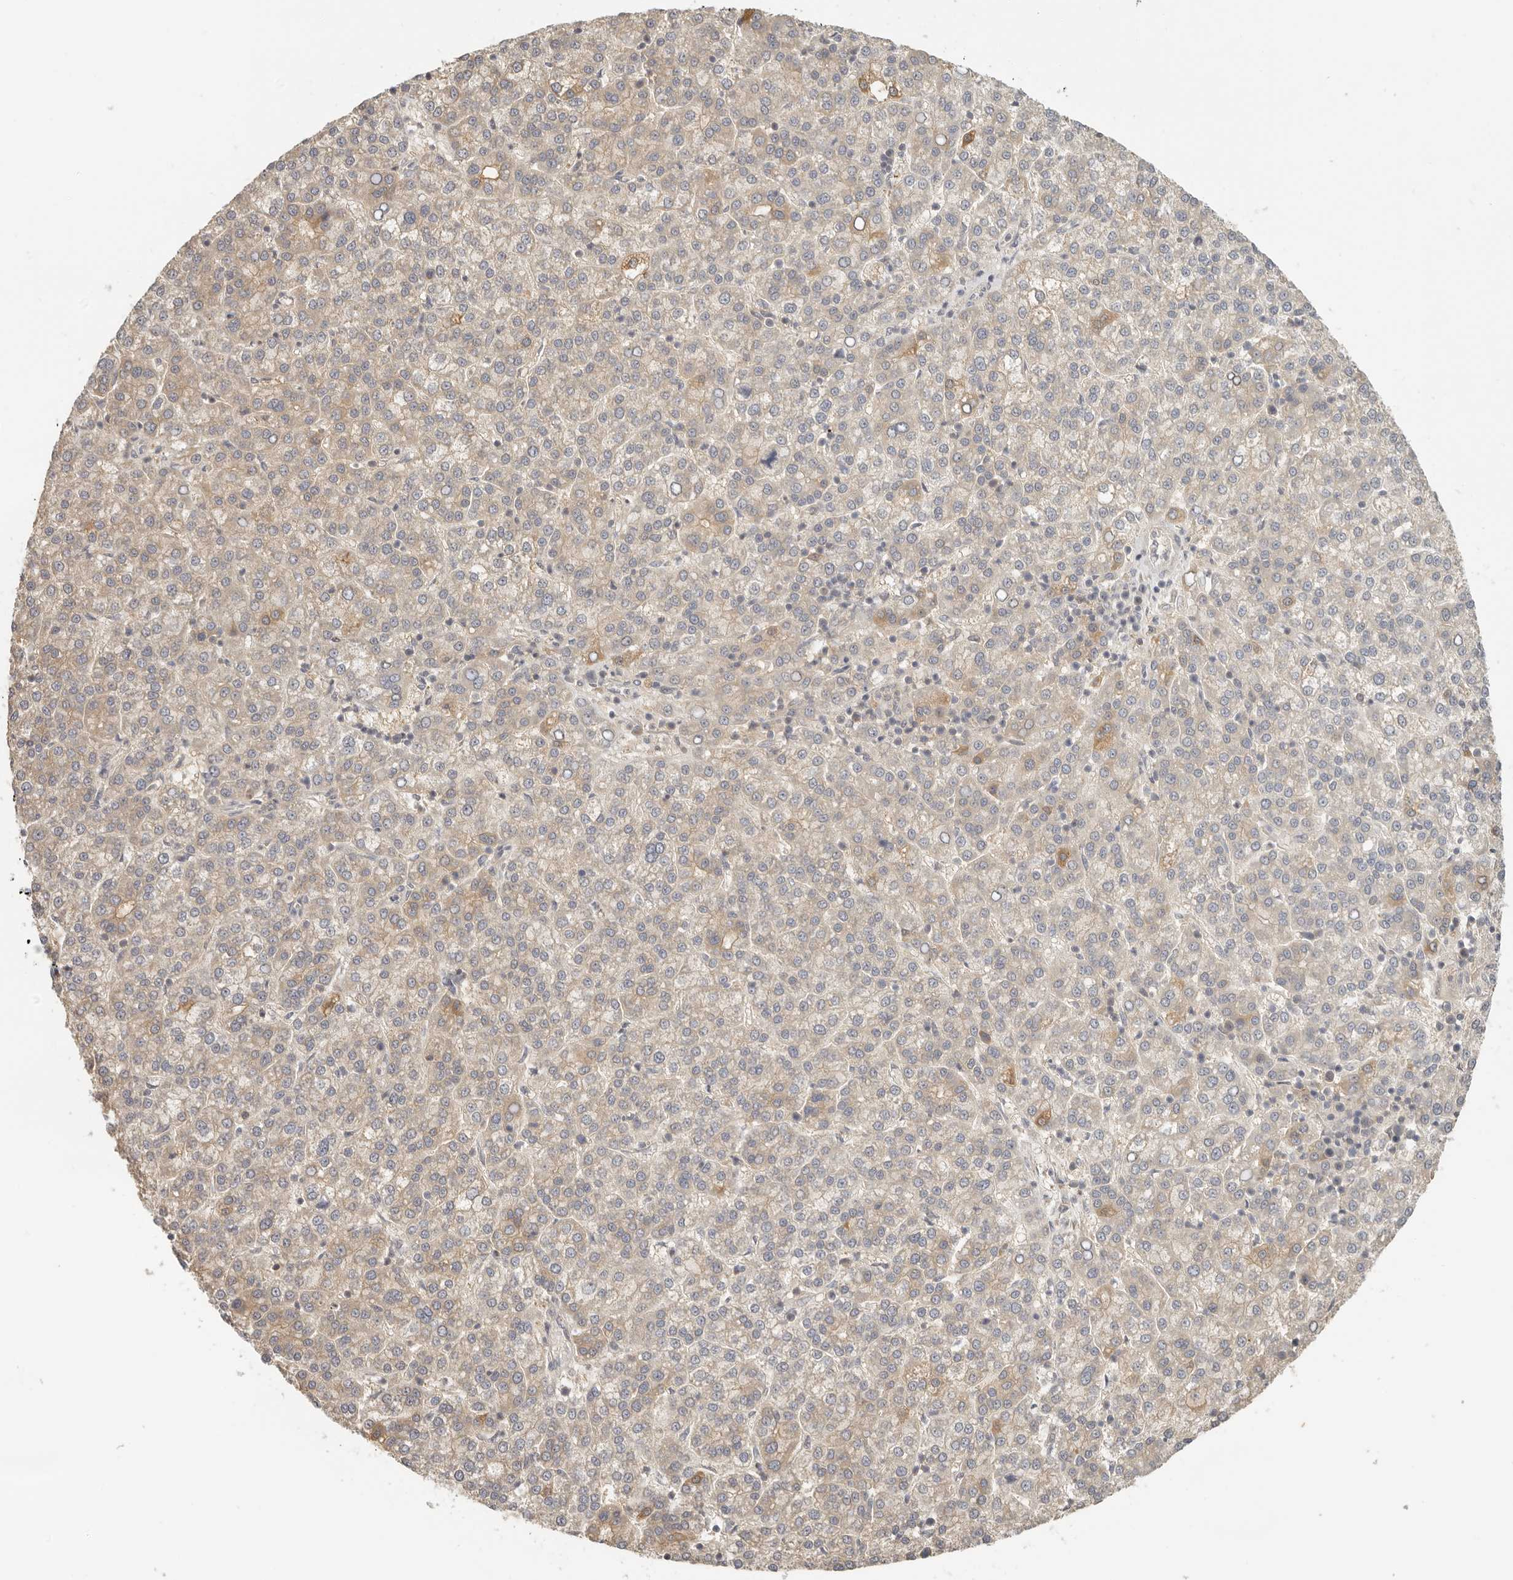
{"staining": {"intensity": "weak", "quantity": ">75%", "location": "cytoplasmic/membranous"}, "tissue": "liver cancer", "cell_type": "Tumor cells", "image_type": "cancer", "snomed": [{"axis": "morphology", "description": "Carcinoma, Hepatocellular, NOS"}, {"axis": "topography", "description": "Liver"}], "caption": "IHC (DAB) staining of liver cancer exhibits weak cytoplasmic/membranous protein expression in about >75% of tumor cells.", "gene": "AHDC1", "patient": {"sex": "female", "age": 58}}